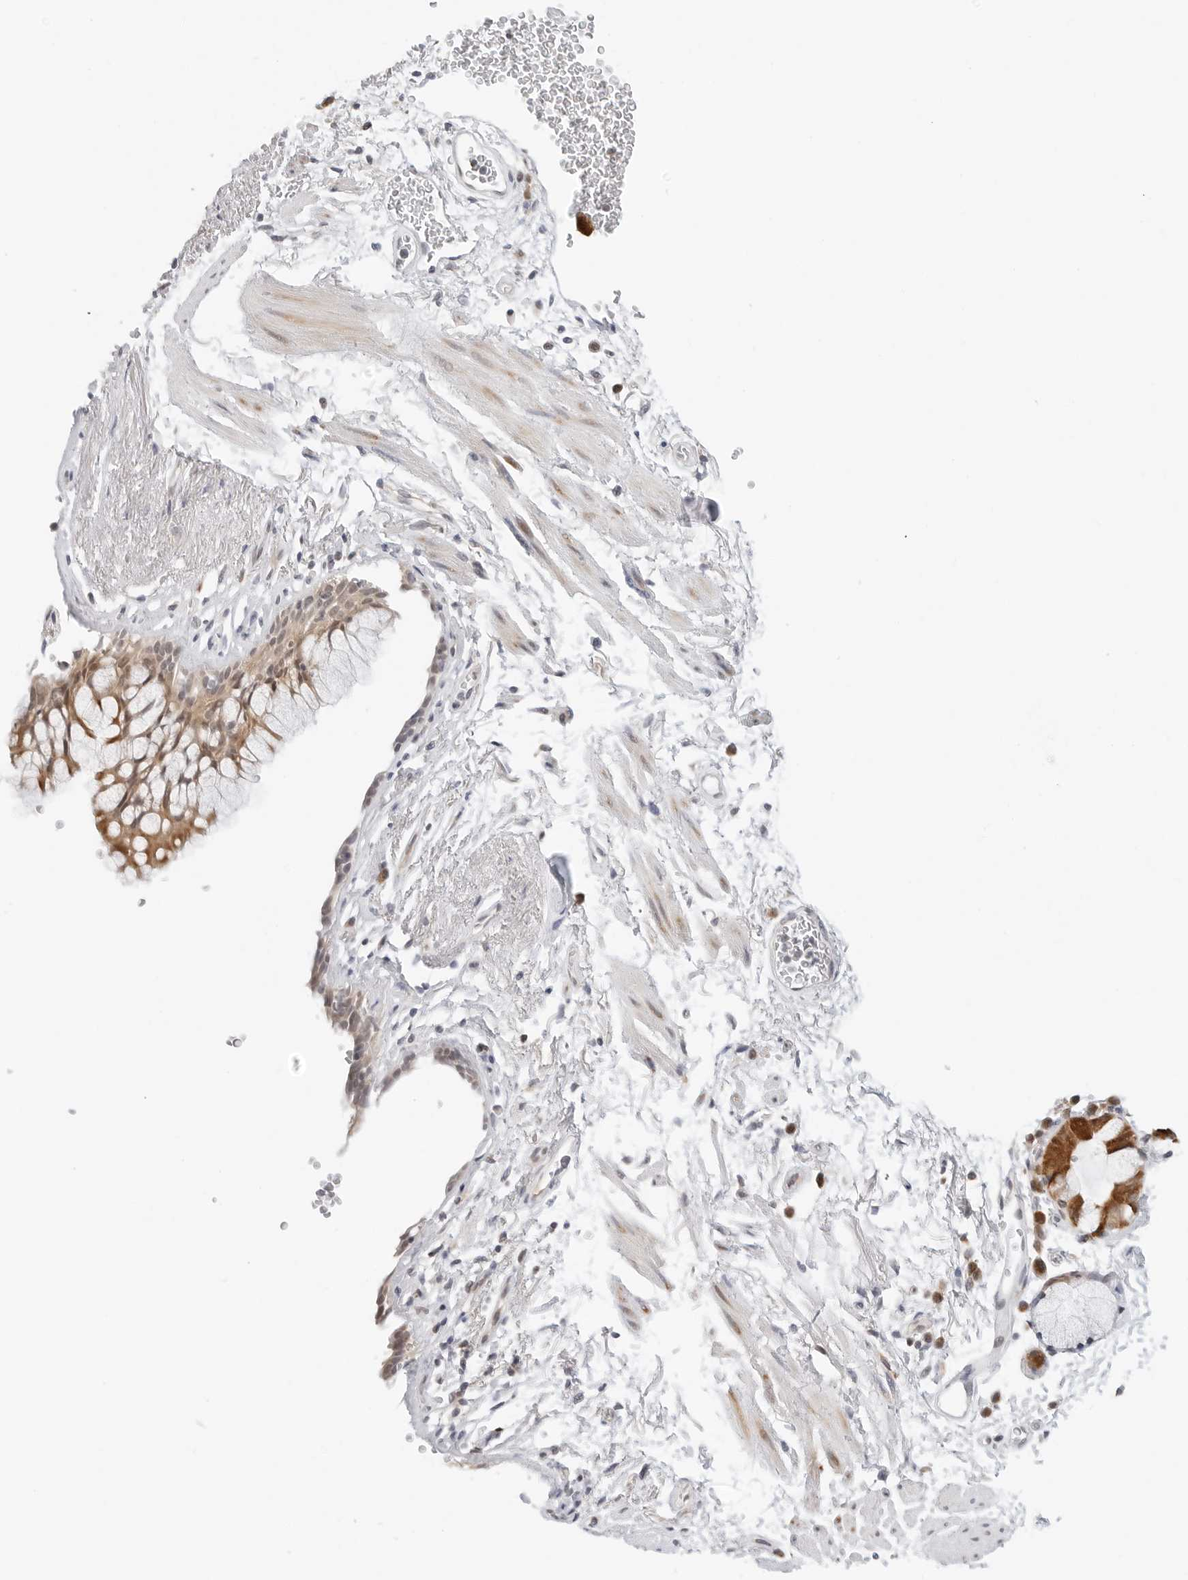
{"staining": {"intensity": "moderate", "quantity": ">75%", "location": "cytoplasmic/membranous"}, "tissue": "bronchus", "cell_type": "Respiratory epithelial cells", "image_type": "normal", "snomed": [{"axis": "morphology", "description": "Normal tissue, NOS"}, {"axis": "topography", "description": "Cartilage tissue"}, {"axis": "topography", "description": "Bronchus"}], "caption": "Bronchus stained with DAB immunohistochemistry (IHC) exhibits medium levels of moderate cytoplasmic/membranous staining in about >75% of respiratory epithelial cells.", "gene": "POLR3GL", "patient": {"sex": "female", "age": 53}}